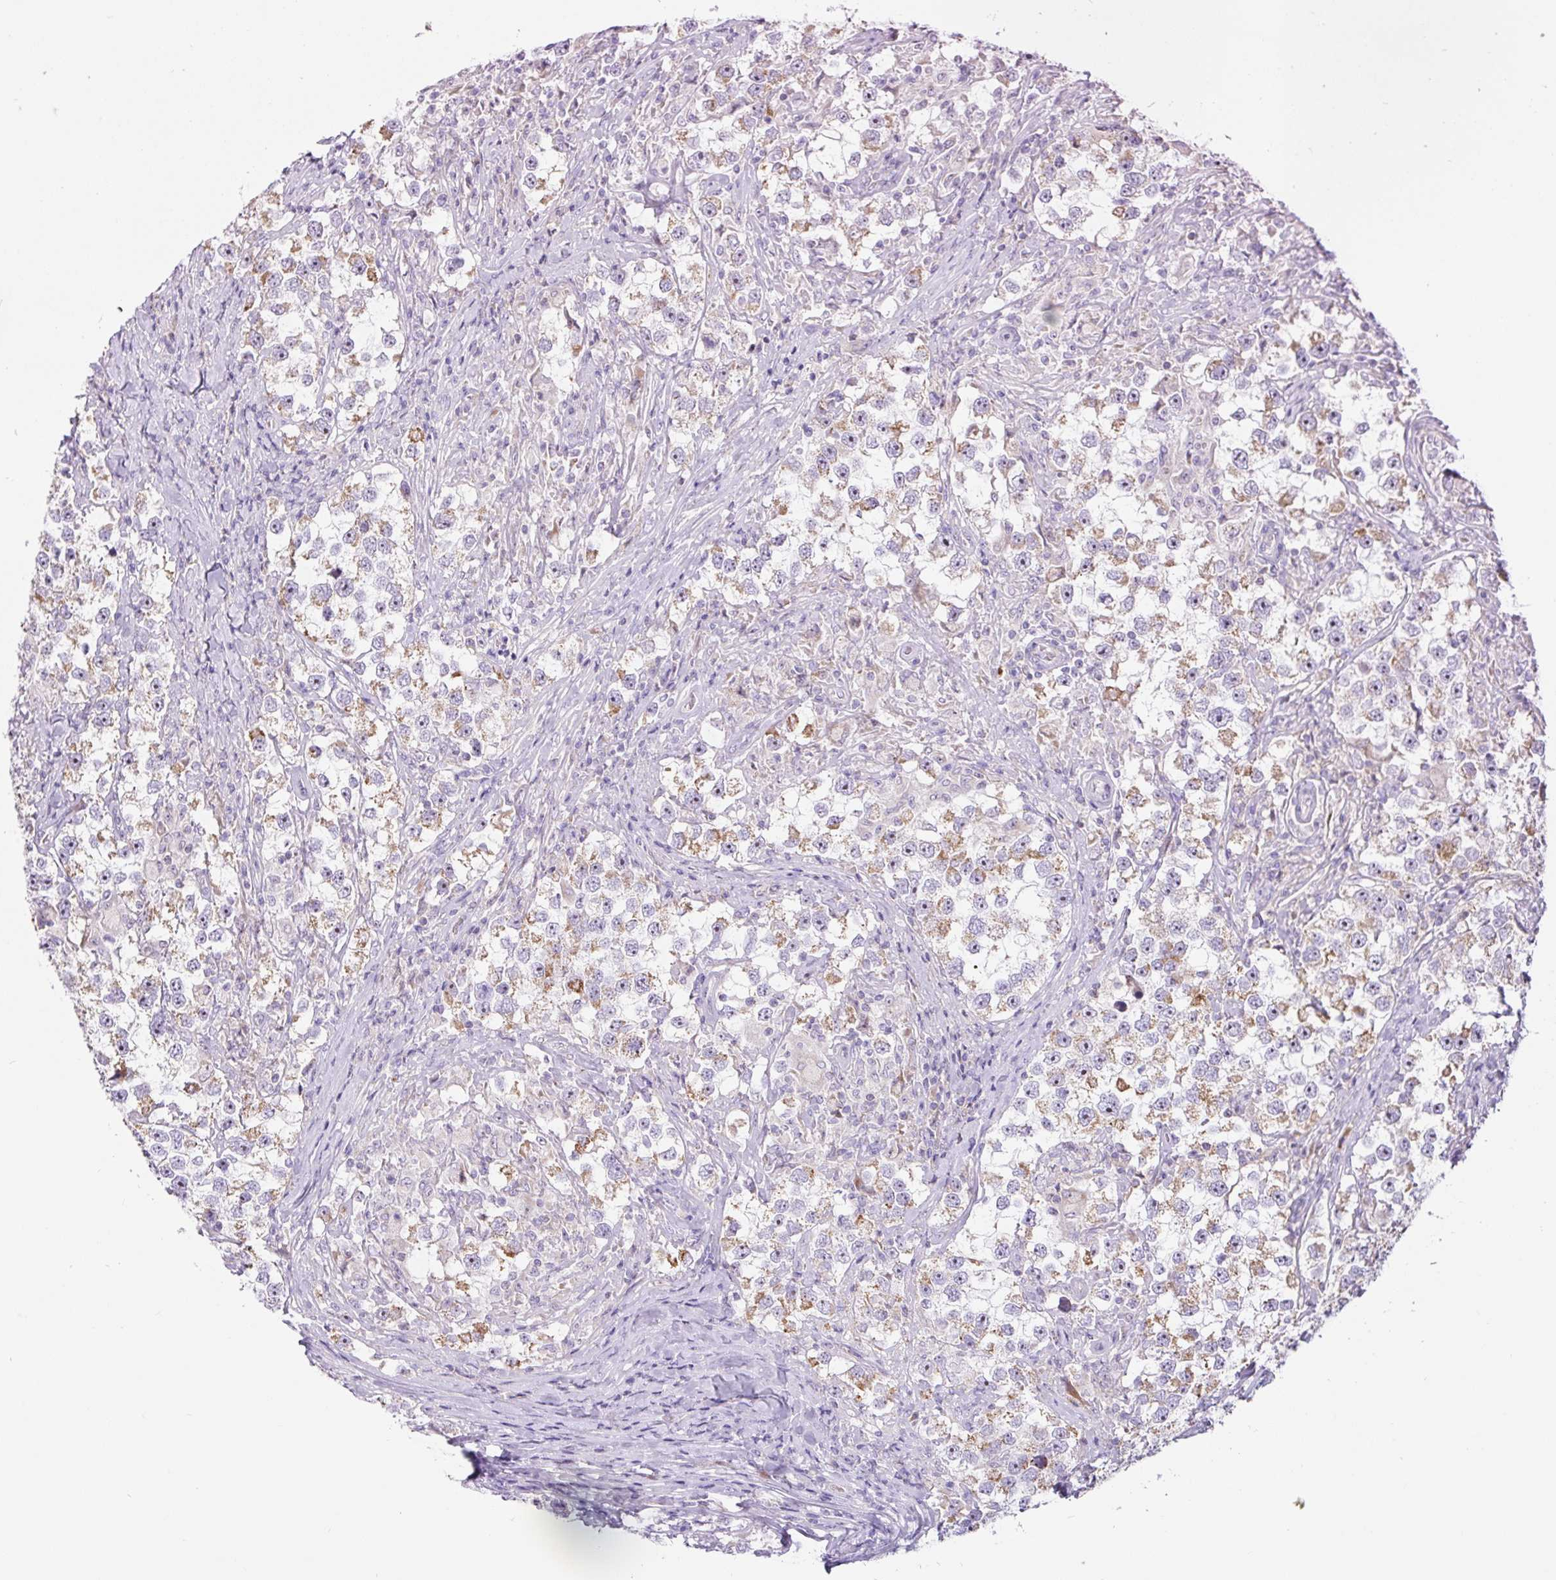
{"staining": {"intensity": "moderate", "quantity": "25%-75%", "location": "cytoplasmic/membranous"}, "tissue": "testis cancer", "cell_type": "Tumor cells", "image_type": "cancer", "snomed": [{"axis": "morphology", "description": "Seminoma, NOS"}, {"axis": "topography", "description": "Testis"}], "caption": "The histopathology image displays immunohistochemical staining of testis seminoma. There is moderate cytoplasmic/membranous expression is seen in about 25%-75% of tumor cells.", "gene": "ZNF596", "patient": {"sex": "male", "age": 46}}